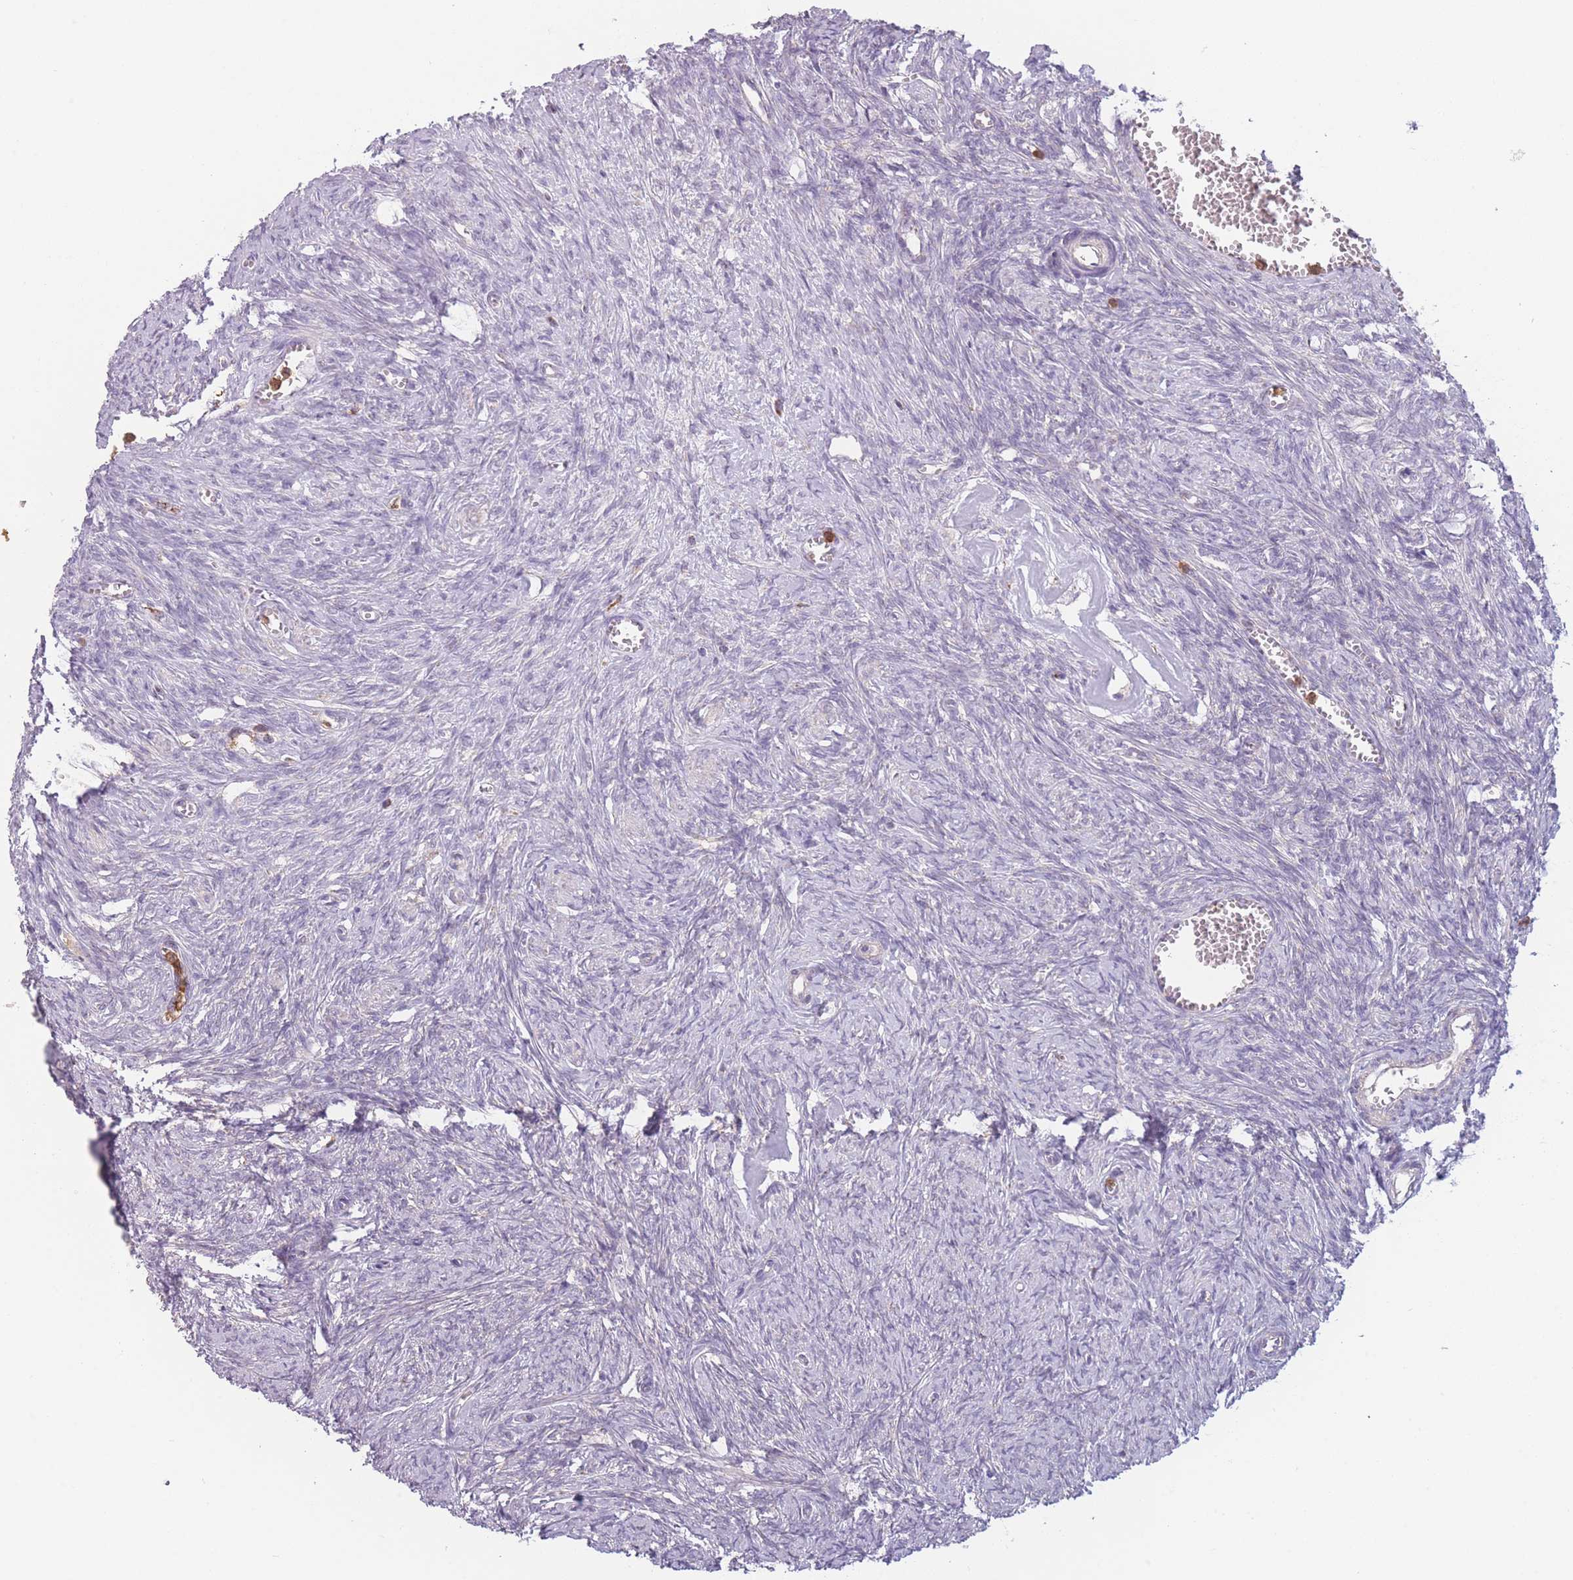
{"staining": {"intensity": "negative", "quantity": "none", "location": "none"}, "tissue": "ovary", "cell_type": "Ovarian stroma cells", "image_type": "normal", "snomed": [{"axis": "morphology", "description": "Normal tissue, NOS"}, {"axis": "topography", "description": "Ovary"}], "caption": "Immunohistochemistry (IHC) micrograph of benign human ovary stained for a protein (brown), which shows no staining in ovarian stroma cells. Brightfield microscopy of IHC stained with DAB (brown) and hematoxylin (blue), captured at high magnification.", "gene": "PRAM1", "patient": {"sex": "female", "age": 44}}